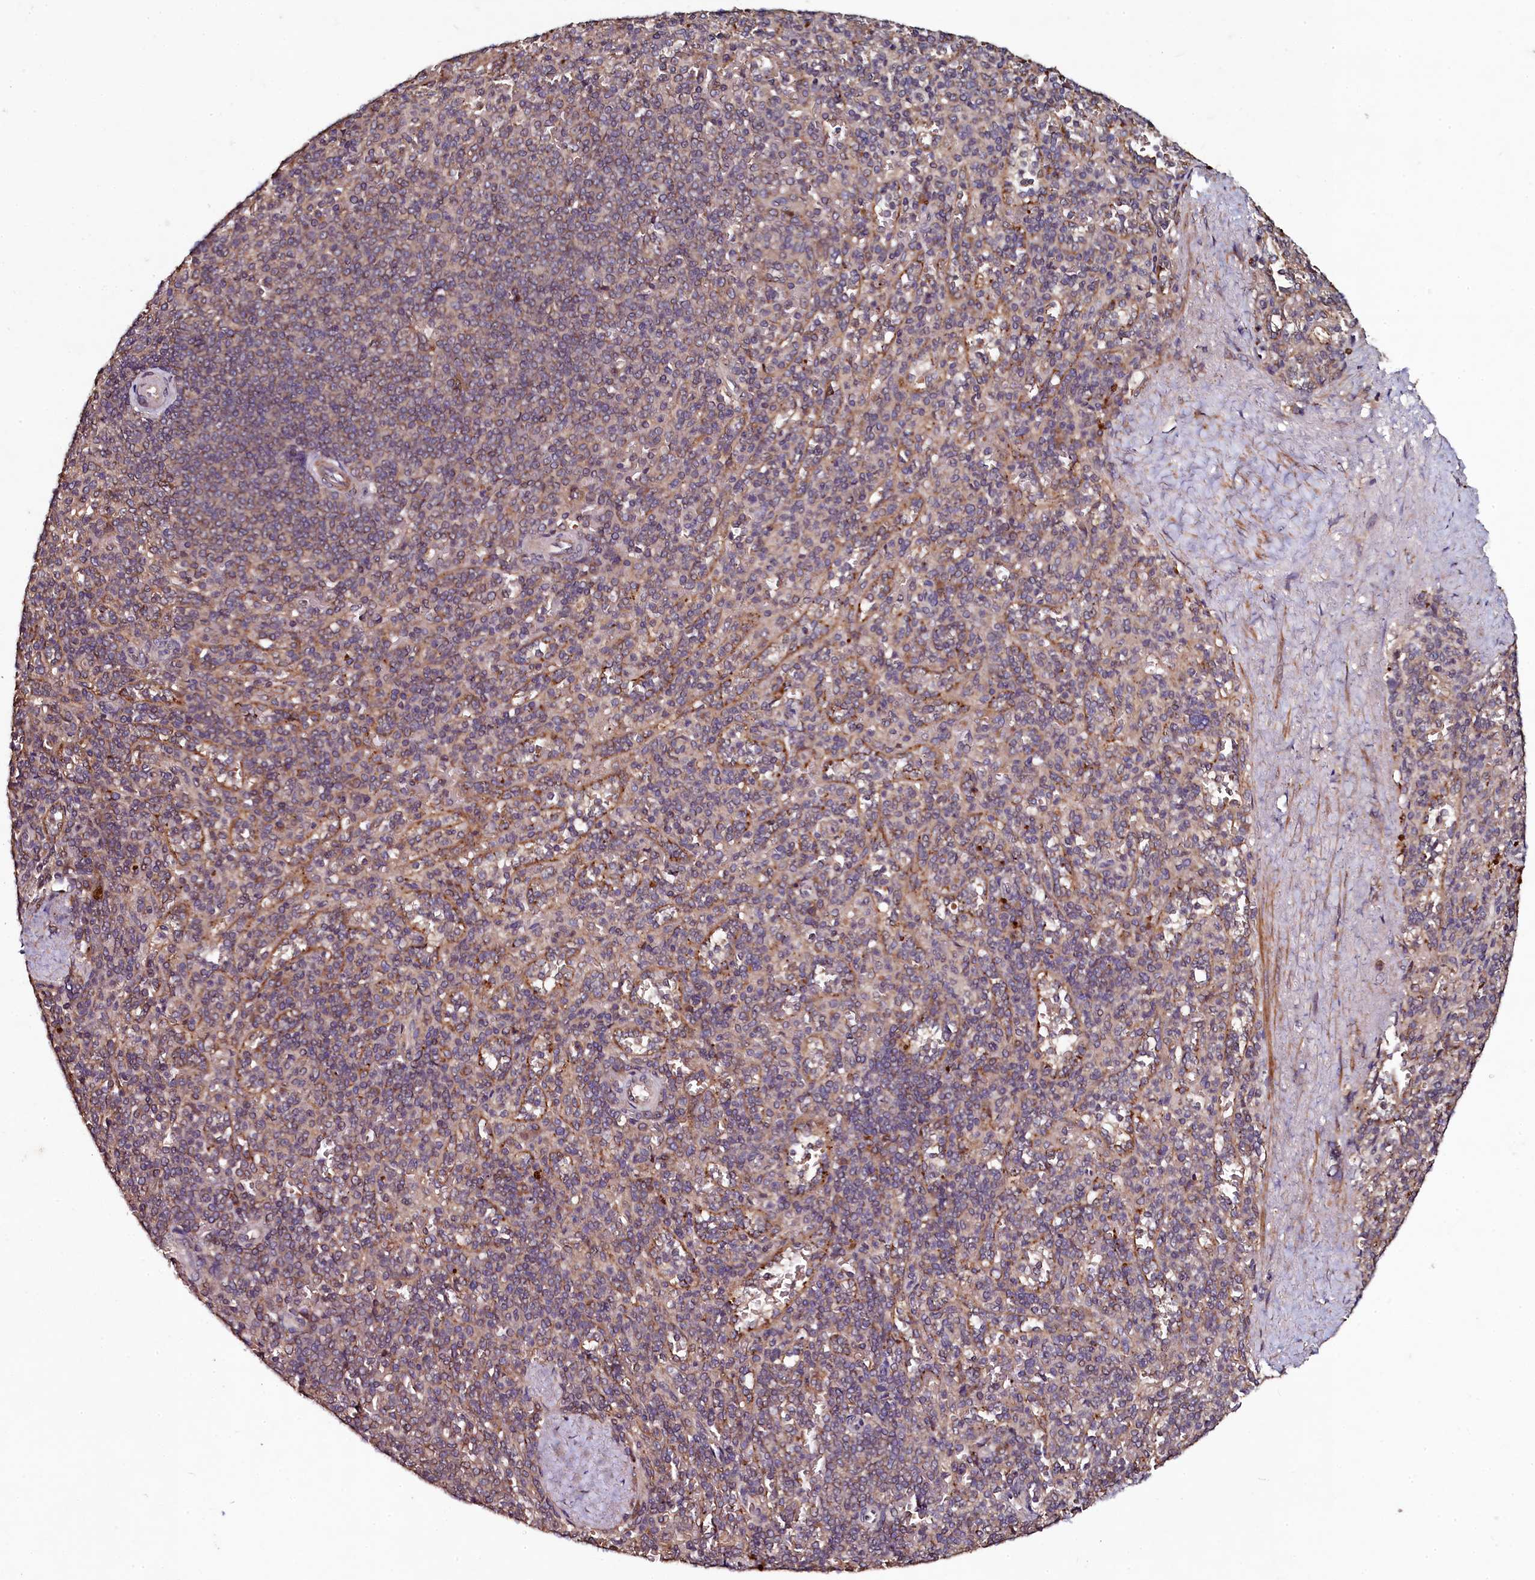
{"staining": {"intensity": "weak", "quantity": "<25%", "location": "cytoplasmic/membranous"}, "tissue": "spleen", "cell_type": "Cells in red pulp", "image_type": "normal", "snomed": [{"axis": "morphology", "description": "Normal tissue, NOS"}, {"axis": "topography", "description": "Spleen"}], "caption": "This is an IHC image of normal spleen. There is no expression in cells in red pulp.", "gene": "SEC24C", "patient": {"sex": "male", "age": 82}}